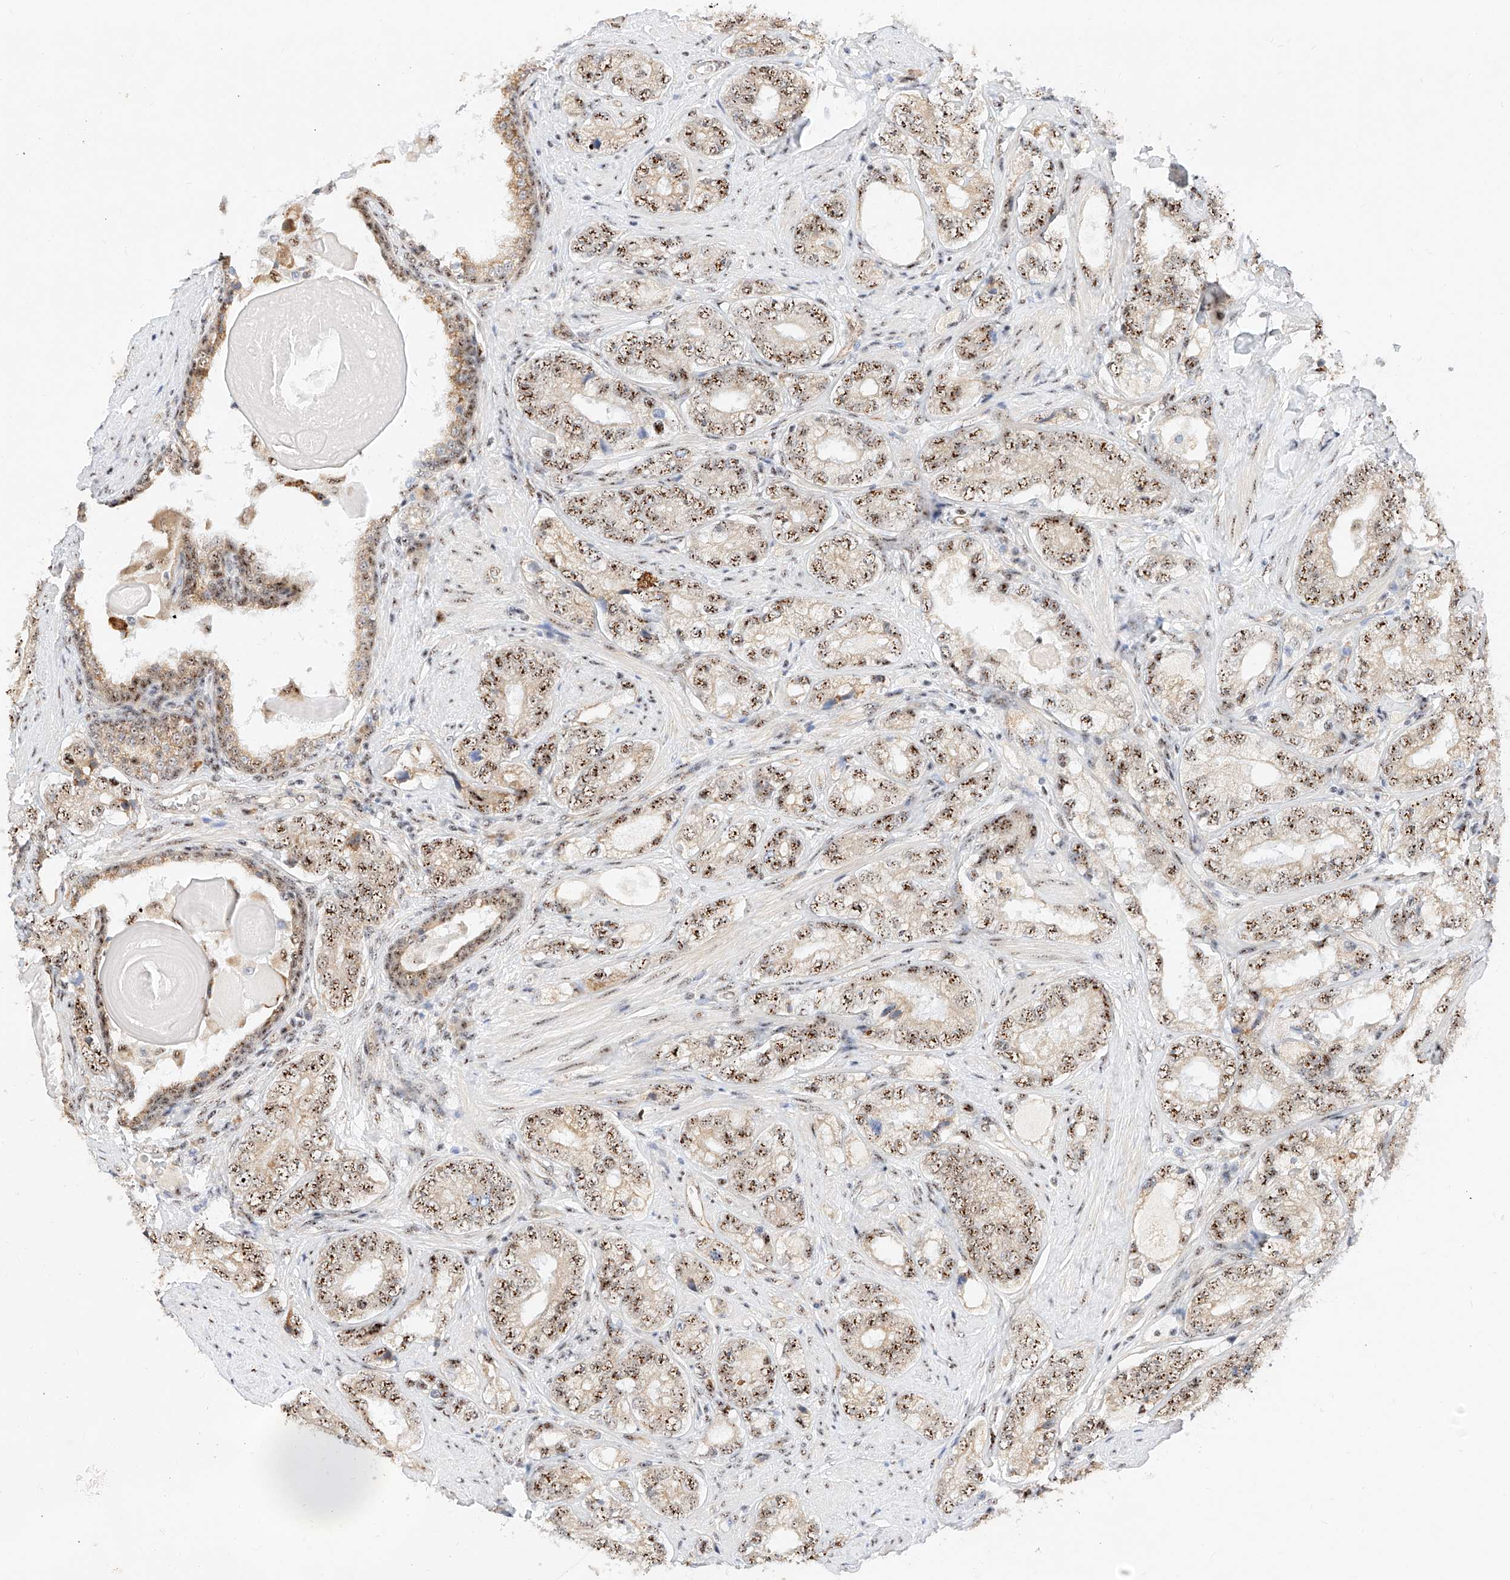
{"staining": {"intensity": "strong", "quantity": ">75%", "location": "nuclear"}, "tissue": "prostate cancer", "cell_type": "Tumor cells", "image_type": "cancer", "snomed": [{"axis": "morphology", "description": "Adenocarcinoma, High grade"}, {"axis": "topography", "description": "Prostate"}], "caption": "This is an image of IHC staining of prostate high-grade adenocarcinoma, which shows strong expression in the nuclear of tumor cells.", "gene": "ATXN7L2", "patient": {"sex": "male", "age": 56}}